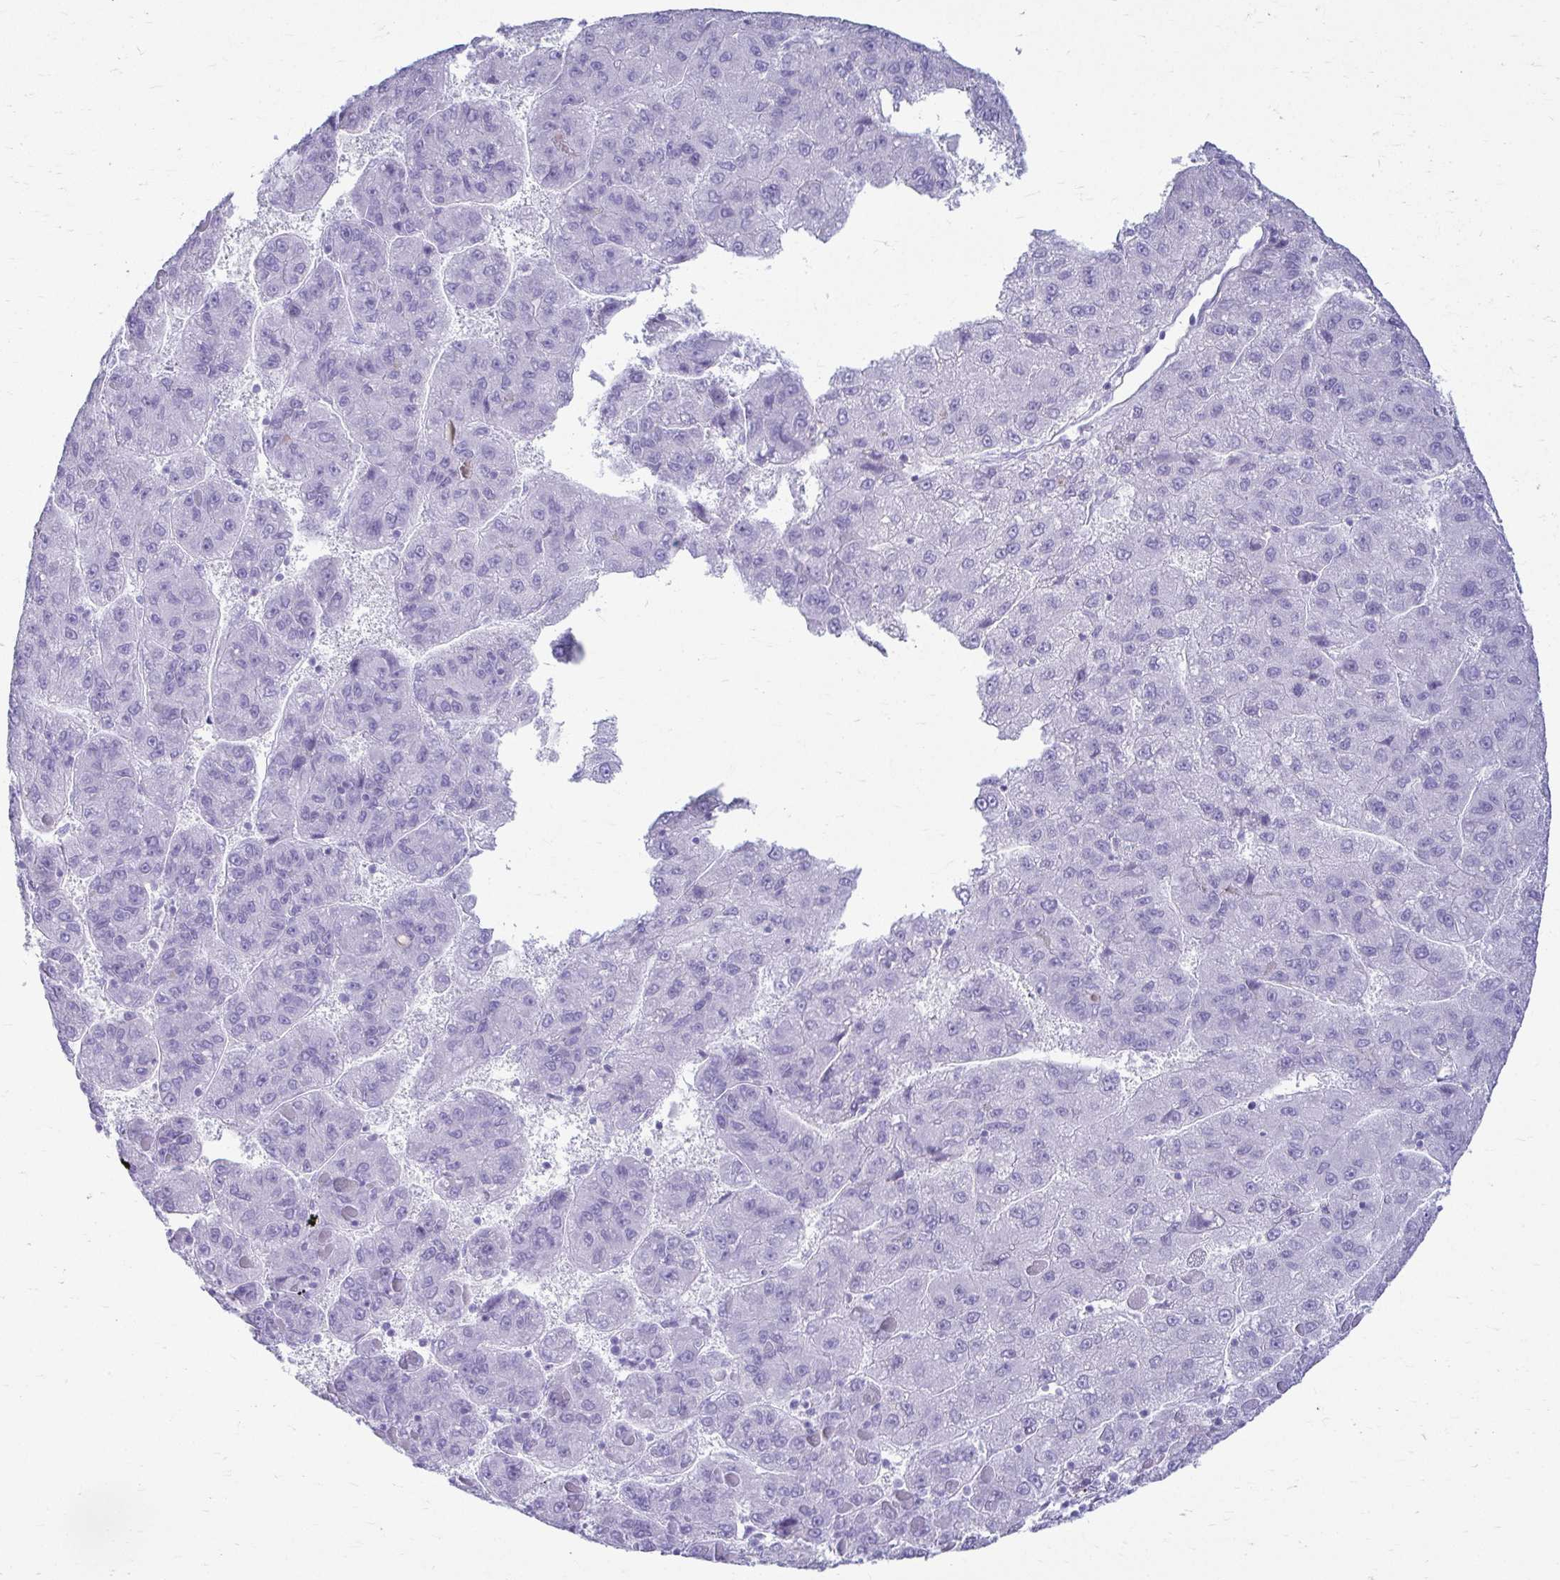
{"staining": {"intensity": "negative", "quantity": "none", "location": "none"}, "tissue": "liver cancer", "cell_type": "Tumor cells", "image_type": "cancer", "snomed": [{"axis": "morphology", "description": "Carcinoma, Hepatocellular, NOS"}, {"axis": "topography", "description": "Liver"}], "caption": "This is a image of immunohistochemistry (IHC) staining of liver cancer, which shows no expression in tumor cells.", "gene": "ATP4B", "patient": {"sex": "female", "age": 82}}